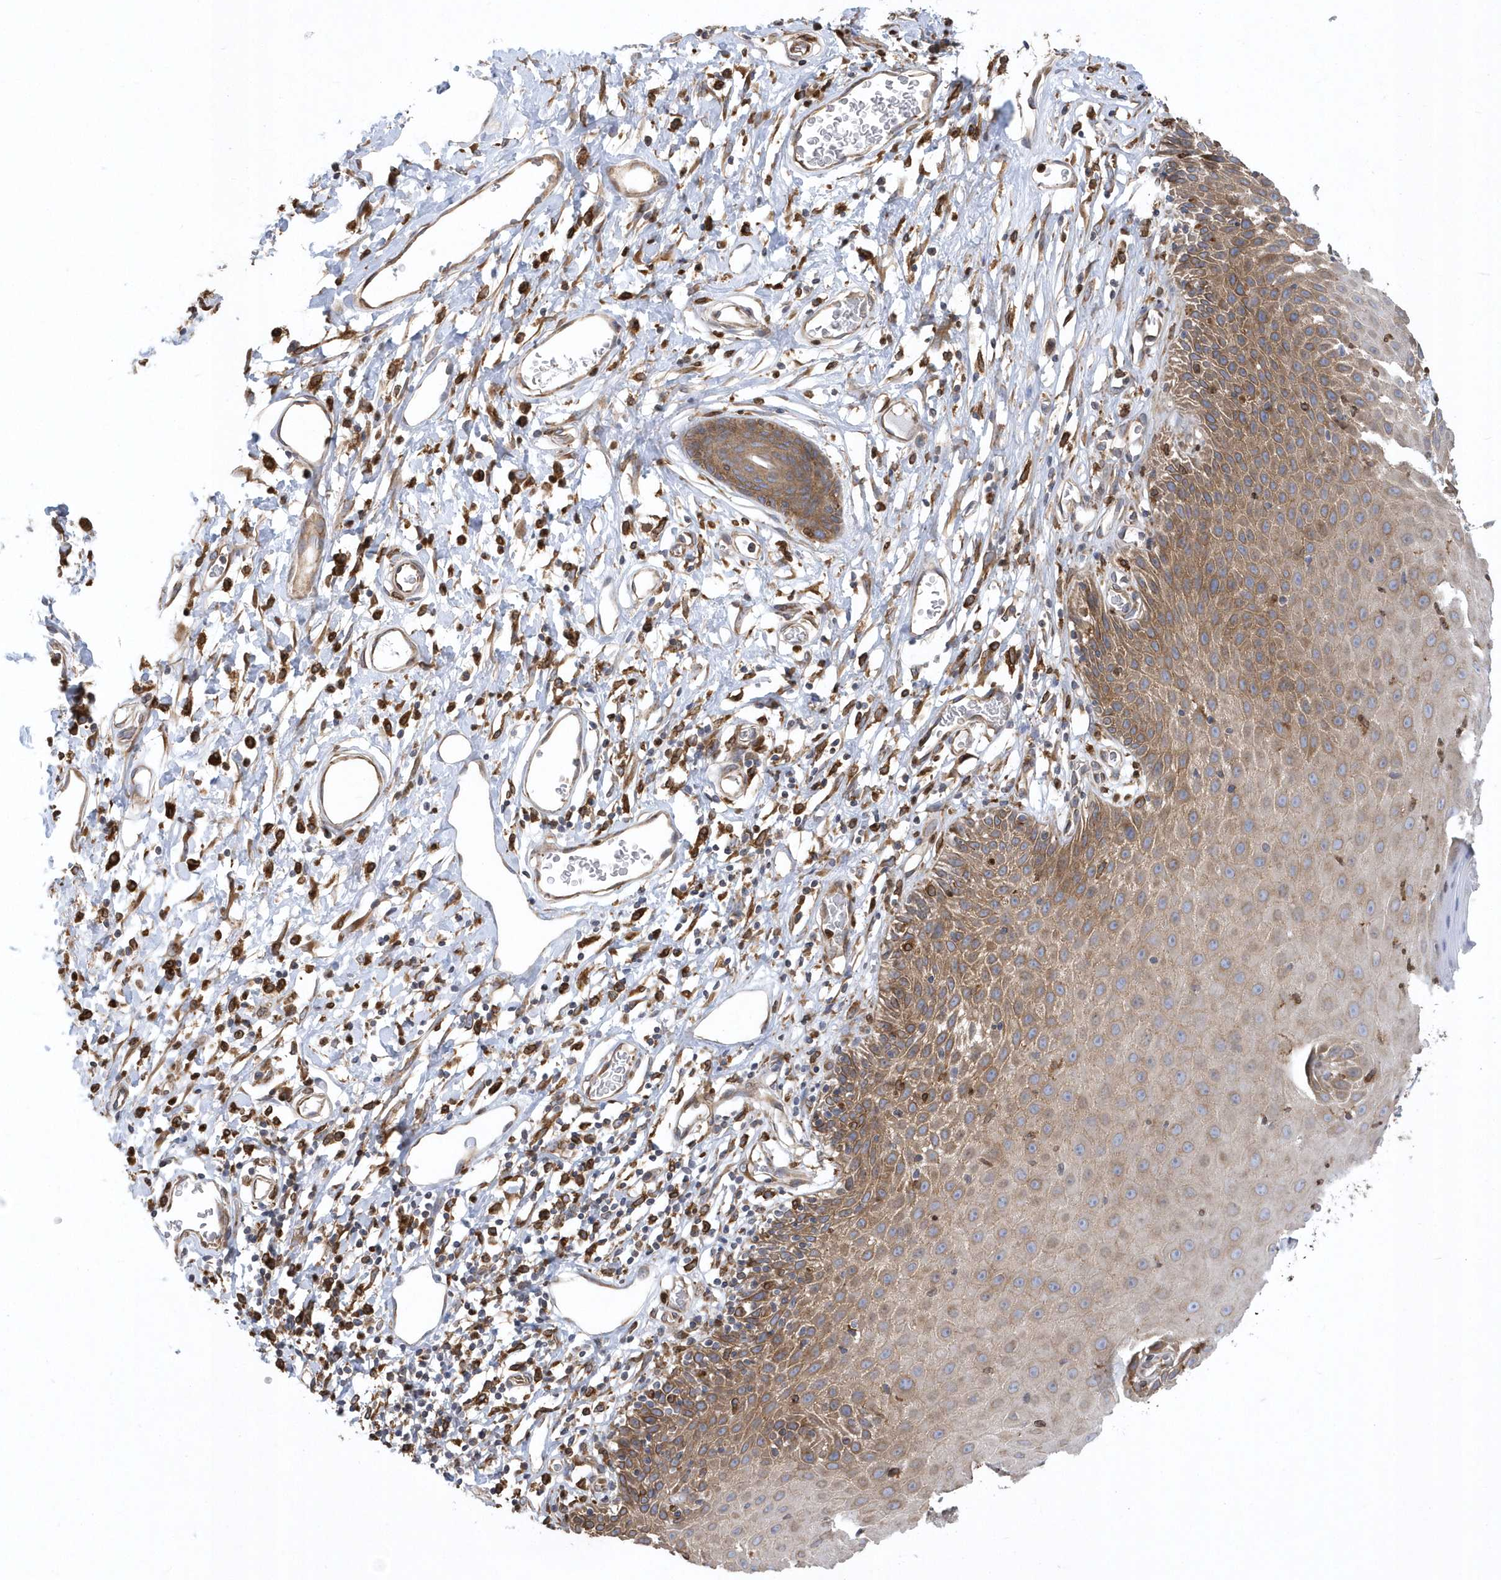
{"staining": {"intensity": "moderate", "quantity": "25%-75%", "location": "cytoplasmic/membranous"}, "tissue": "skin", "cell_type": "Epidermal cells", "image_type": "normal", "snomed": [{"axis": "morphology", "description": "Normal tissue, NOS"}, {"axis": "topography", "description": "Vulva"}], "caption": "A high-resolution micrograph shows immunohistochemistry (IHC) staining of unremarkable skin, which shows moderate cytoplasmic/membranous positivity in about 25%-75% of epidermal cells. (DAB (3,3'-diaminobenzidine) IHC, brown staining for protein, blue staining for nuclei).", "gene": "VAMP7", "patient": {"sex": "female", "age": 68}}